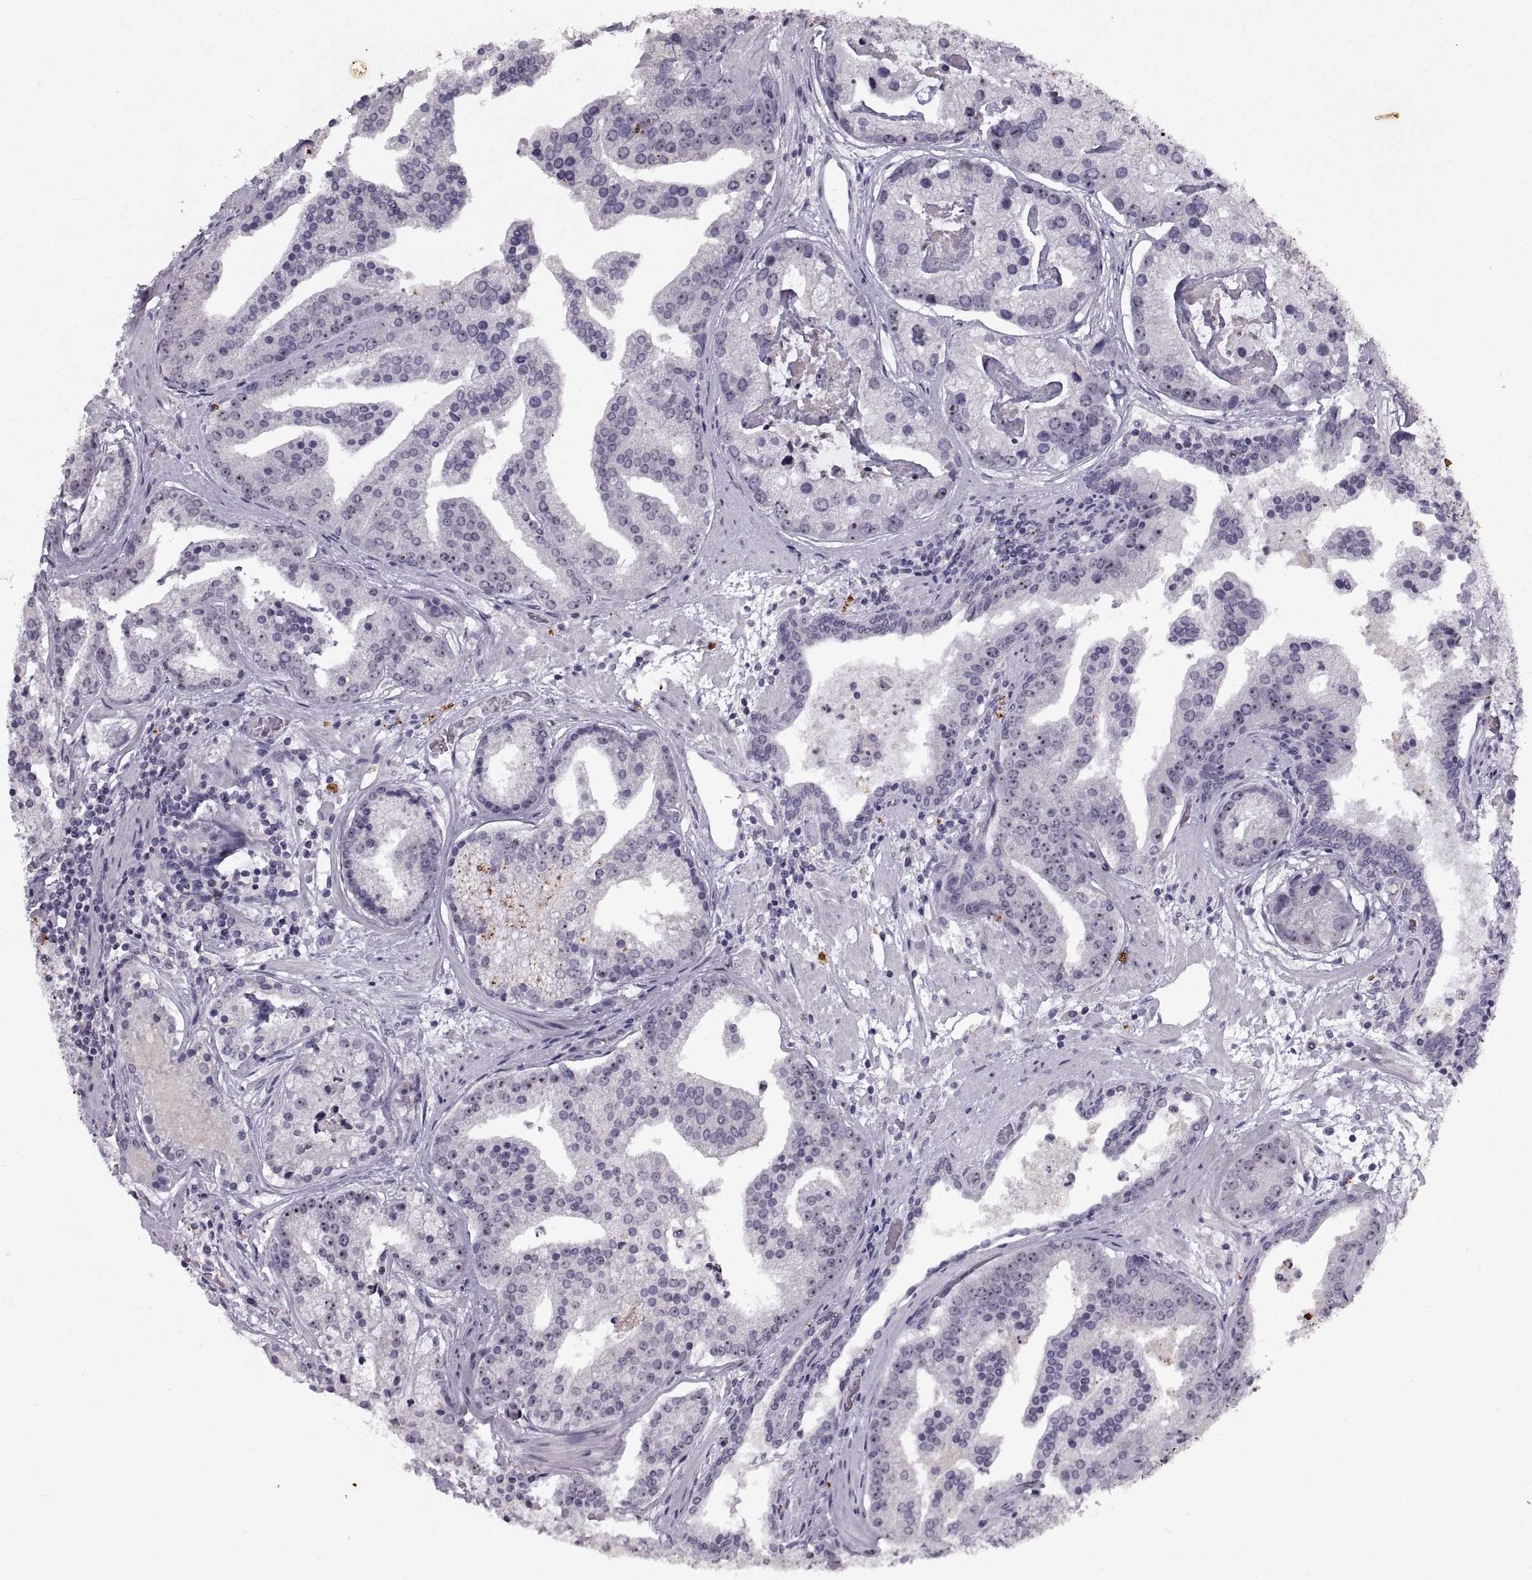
{"staining": {"intensity": "strong", "quantity": "<25%", "location": "nuclear"}, "tissue": "prostate cancer", "cell_type": "Tumor cells", "image_type": "cancer", "snomed": [{"axis": "morphology", "description": "Adenocarcinoma, NOS"}, {"axis": "topography", "description": "Prostate and seminal vesicle, NOS"}, {"axis": "topography", "description": "Prostate"}], "caption": "Brown immunohistochemical staining in human adenocarcinoma (prostate) demonstrates strong nuclear staining in approximately <25% of tumor cells. (DAB (3,3'-diaminobenzidine) = brown stain, brightfield microscopy at high magnification).", "gene": "SINHCAF", "patient": {"sex": "male", "age": 44}}